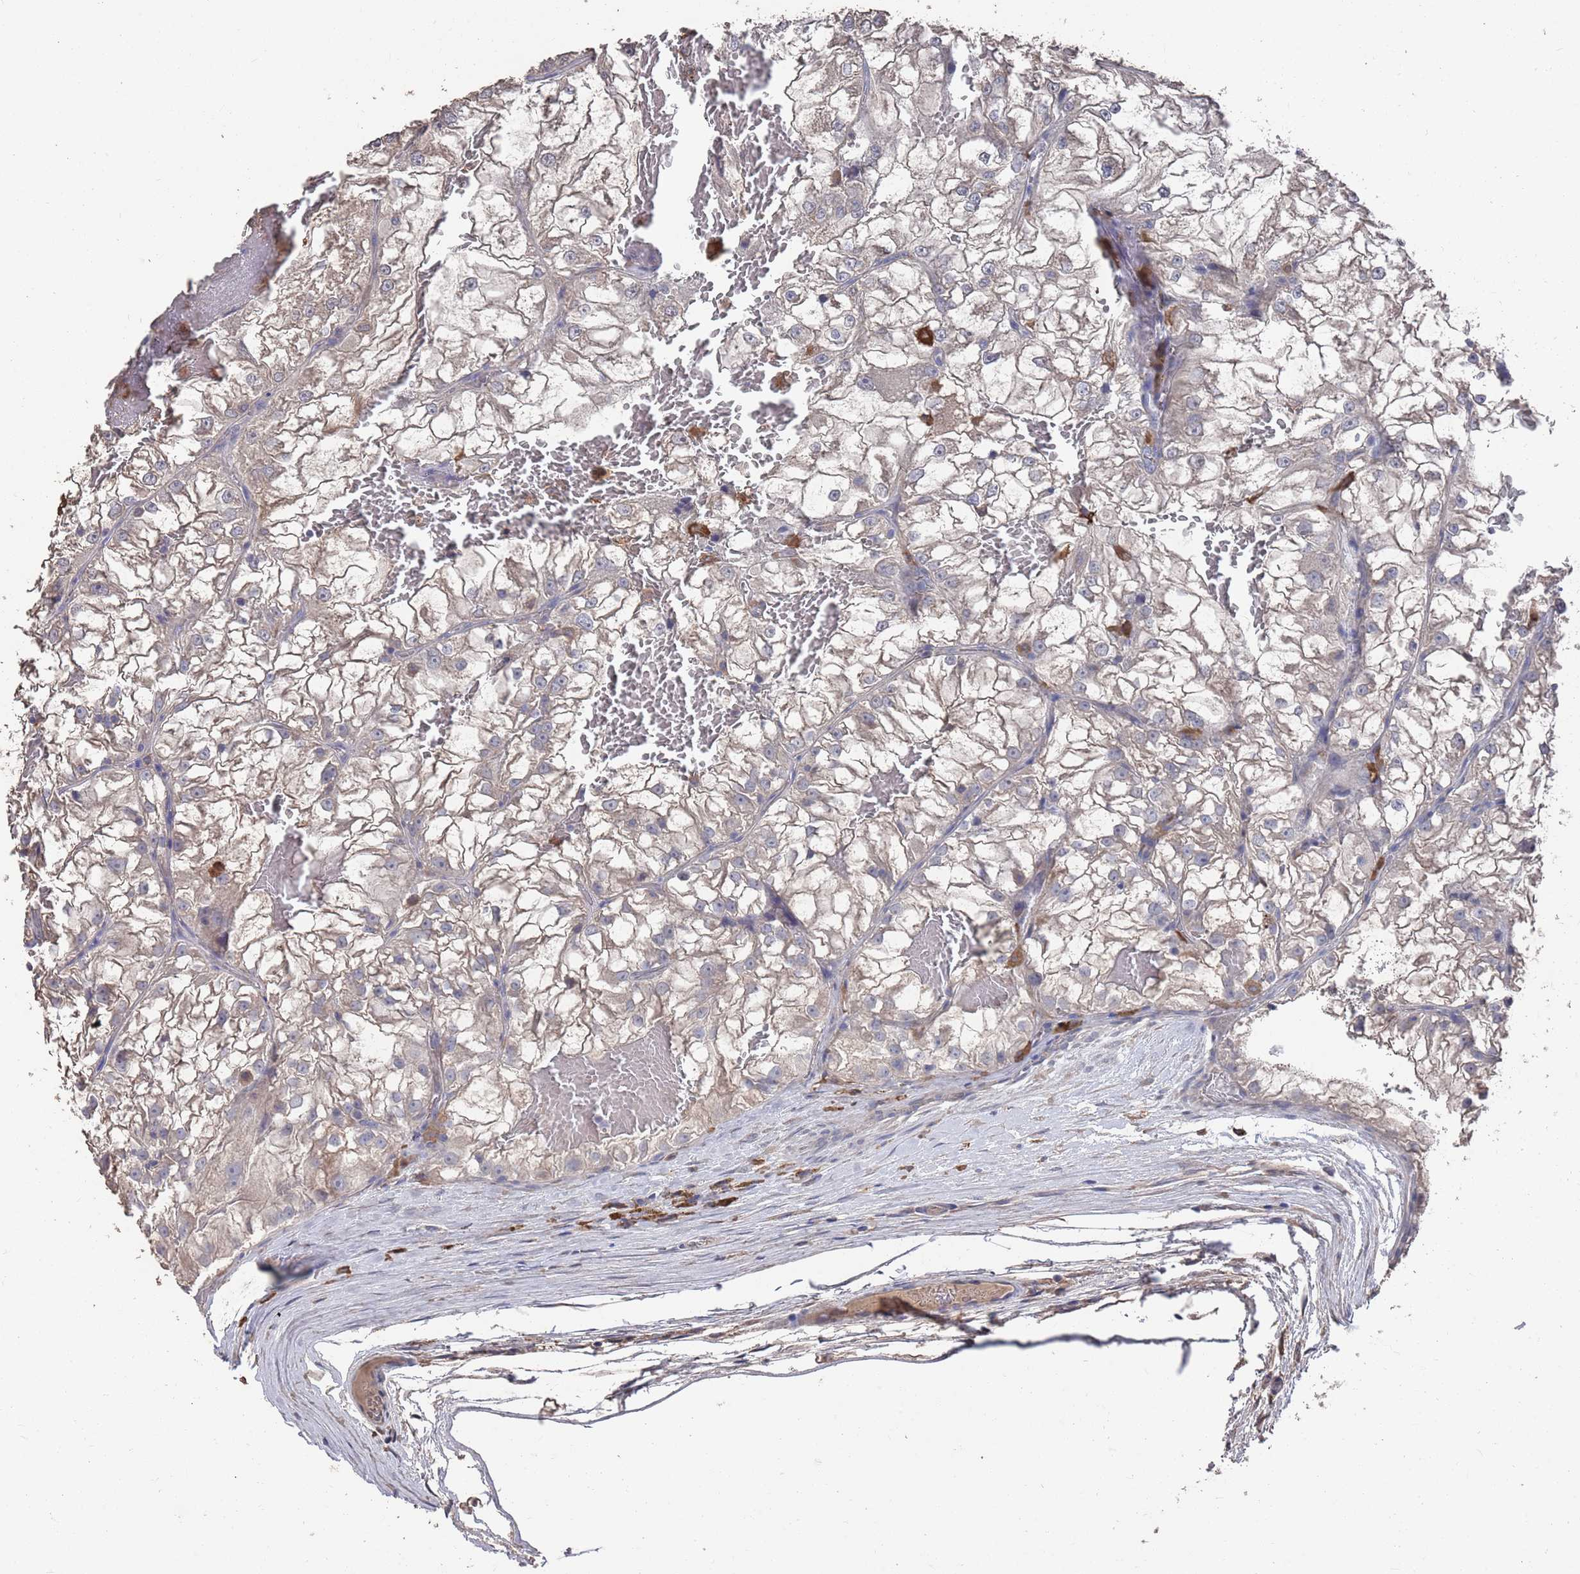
{"staining": {"intensity": "negative", "quantity": "none", "location": "none"}, "tissue": "renal cancer", "cell_type": "Tumor cells", "image_type": "cancer", "snomed": [{"axis": "morphology", "description": "Adenocarcinoma, NOS"}, {"axis": "topography", "description": "Kidney"}], "caption": "This image is of renal cancer stained with immunohistochemistry (IHC) to label a protein in brown with the nuclei are counter-stained blue. There is no staining in tumor cells.", "gene": "BTBD18", "patient": {"sex": "female", "age": 72}}